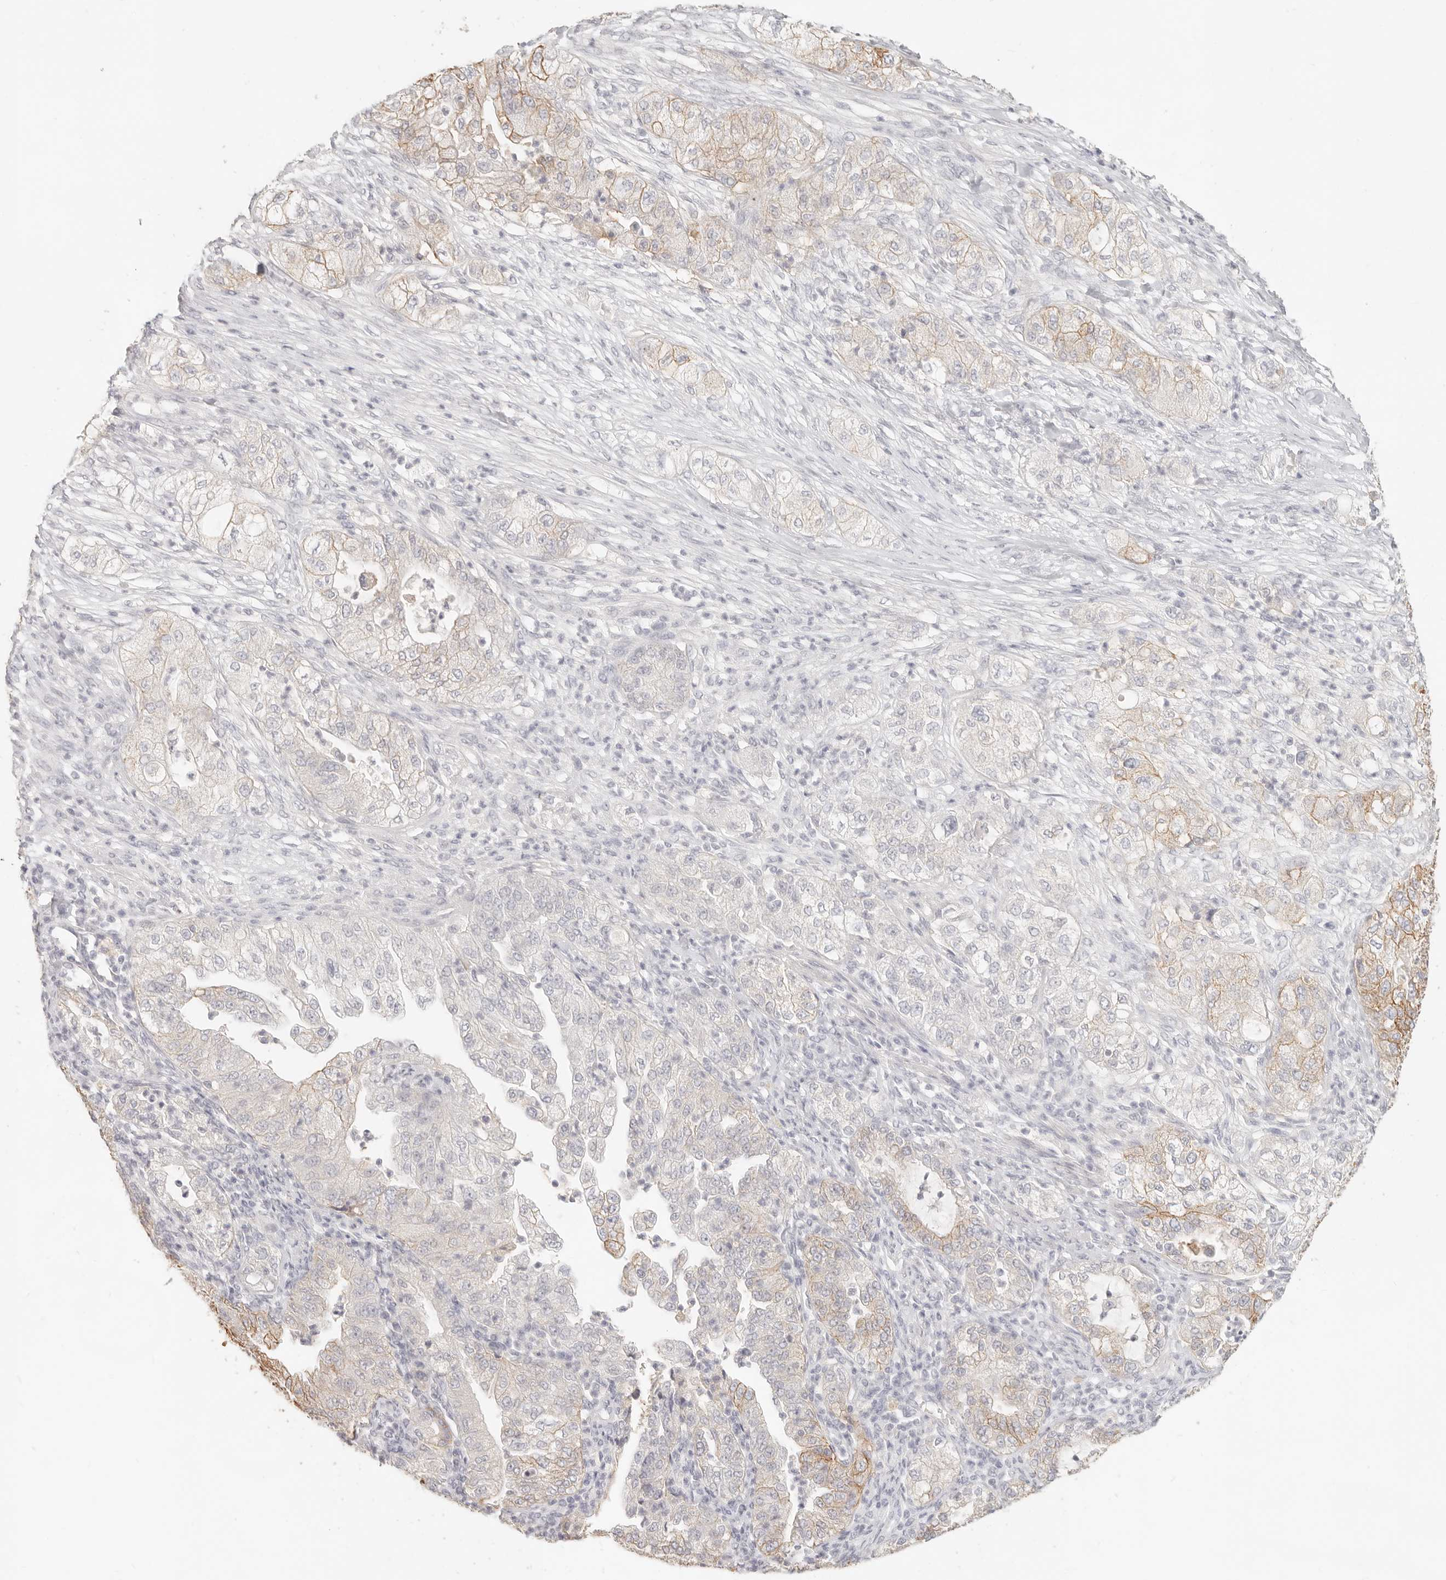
{"staining": {"intensity": "weak", "quantity": "25%-75%", "location": "cytoplasmic/membranous"}, "tissue": "pancreatic cancer", "cell_type": "Tumor cells", "image_type": "cancer", "snomed": [{"axis": "morphology", "description": "Adenocarcinoma, NOS"}, {"axis": "topography", "description": "Pancreas"}], "caption": "An image showing weak cytoplasmic/membranous positivity in approximately 25%-75% of tumor cells in pancreatic cancer, as visualized by brown immunohistochemical staining.", "gene": "EPCAM", "patient": {"sex": "female", "age": 78}}